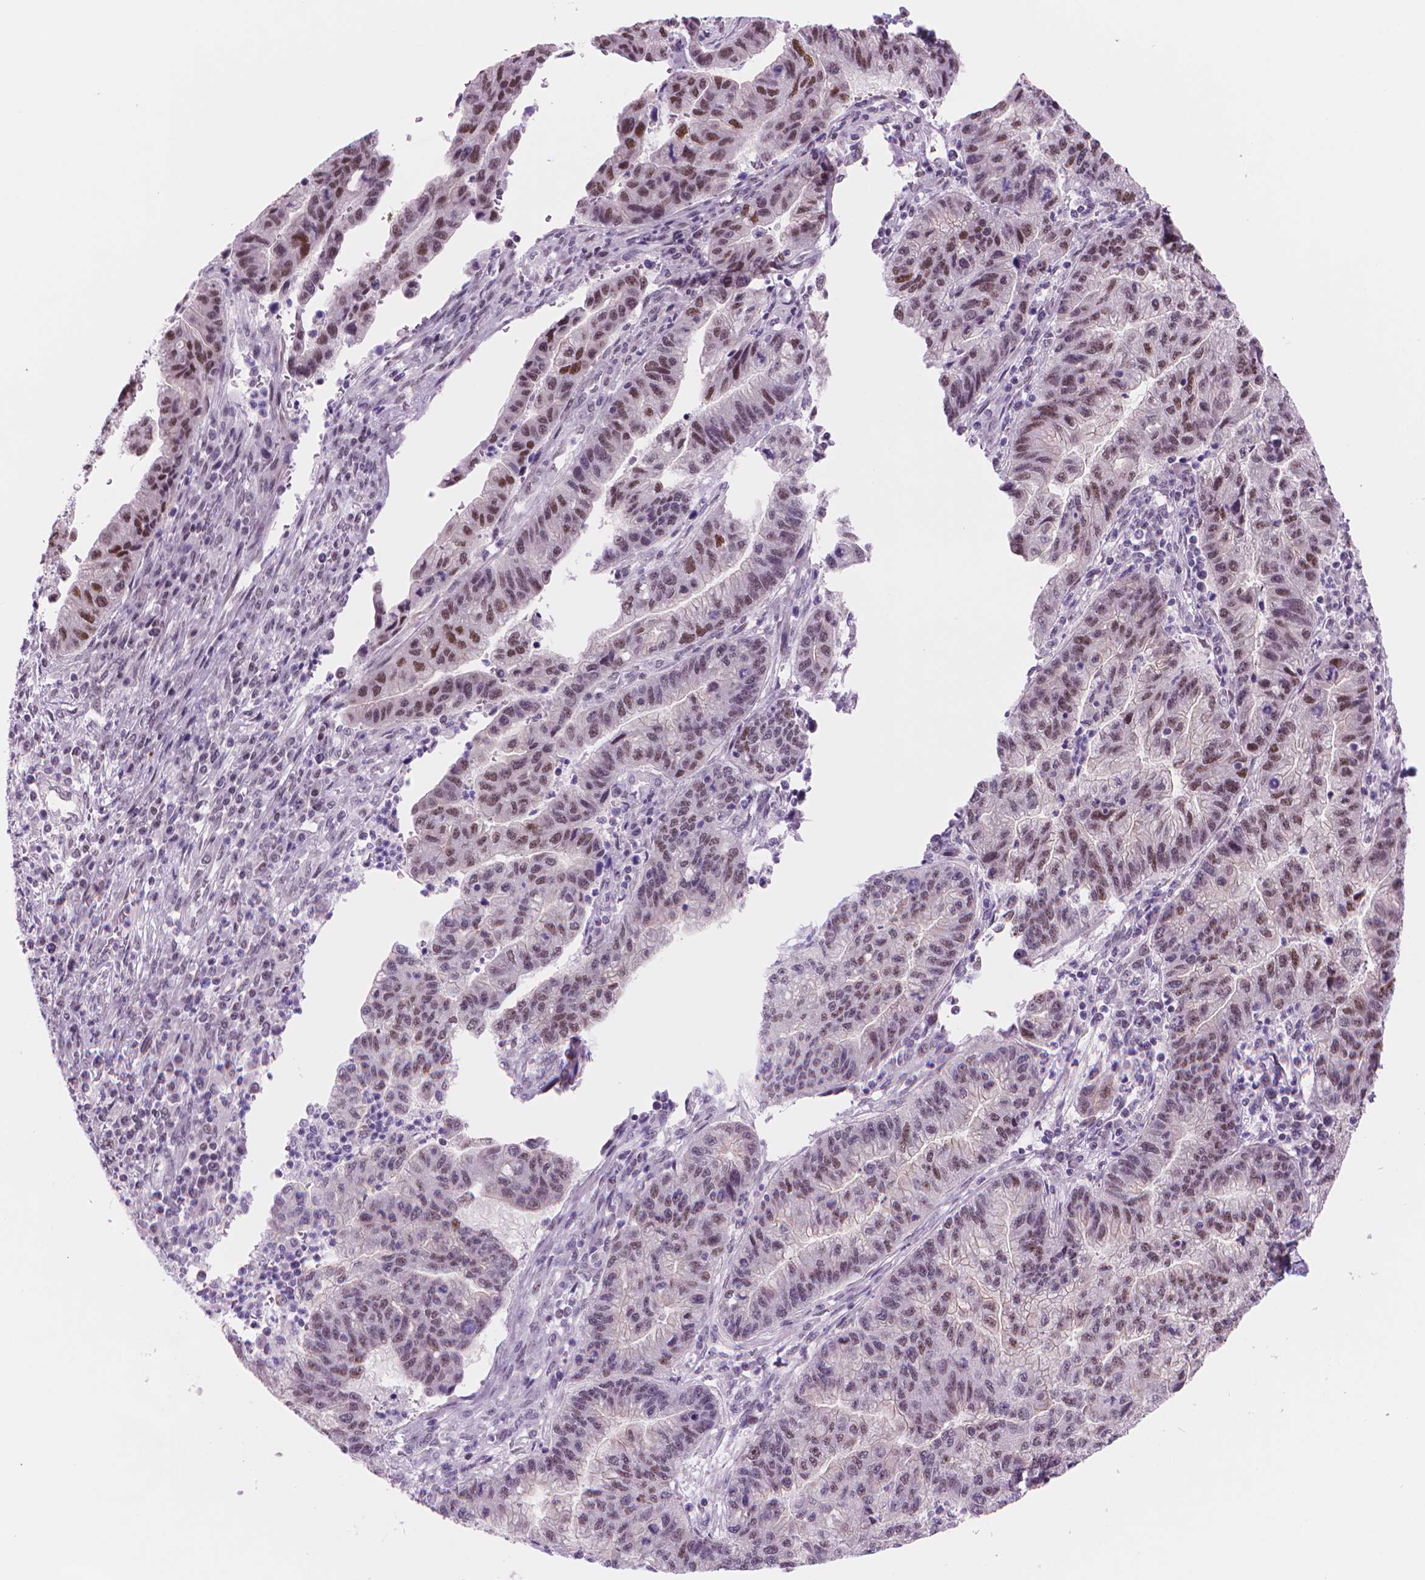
{"staining": {"intensity": "moderate", "quantity": "<25%", "location": "nuclear"}, "tissue": "stomach cancer", "cell_type": "Tumor cells", "image_type": "cancer", "snomed": [{"axis": "morphology", "description": "Adenocarcinoma, NOS"}, {"axis": "topography", "description": "Stomach"}], "caption": "About <25% of tumor cells in human stomach cancer (adenocarcinoma) display moderate nuclear protein expression as visualized by brown immunohistochemical staining.", "gene": "POLR3D", "patient": {"sex": "male", "age": 83}}